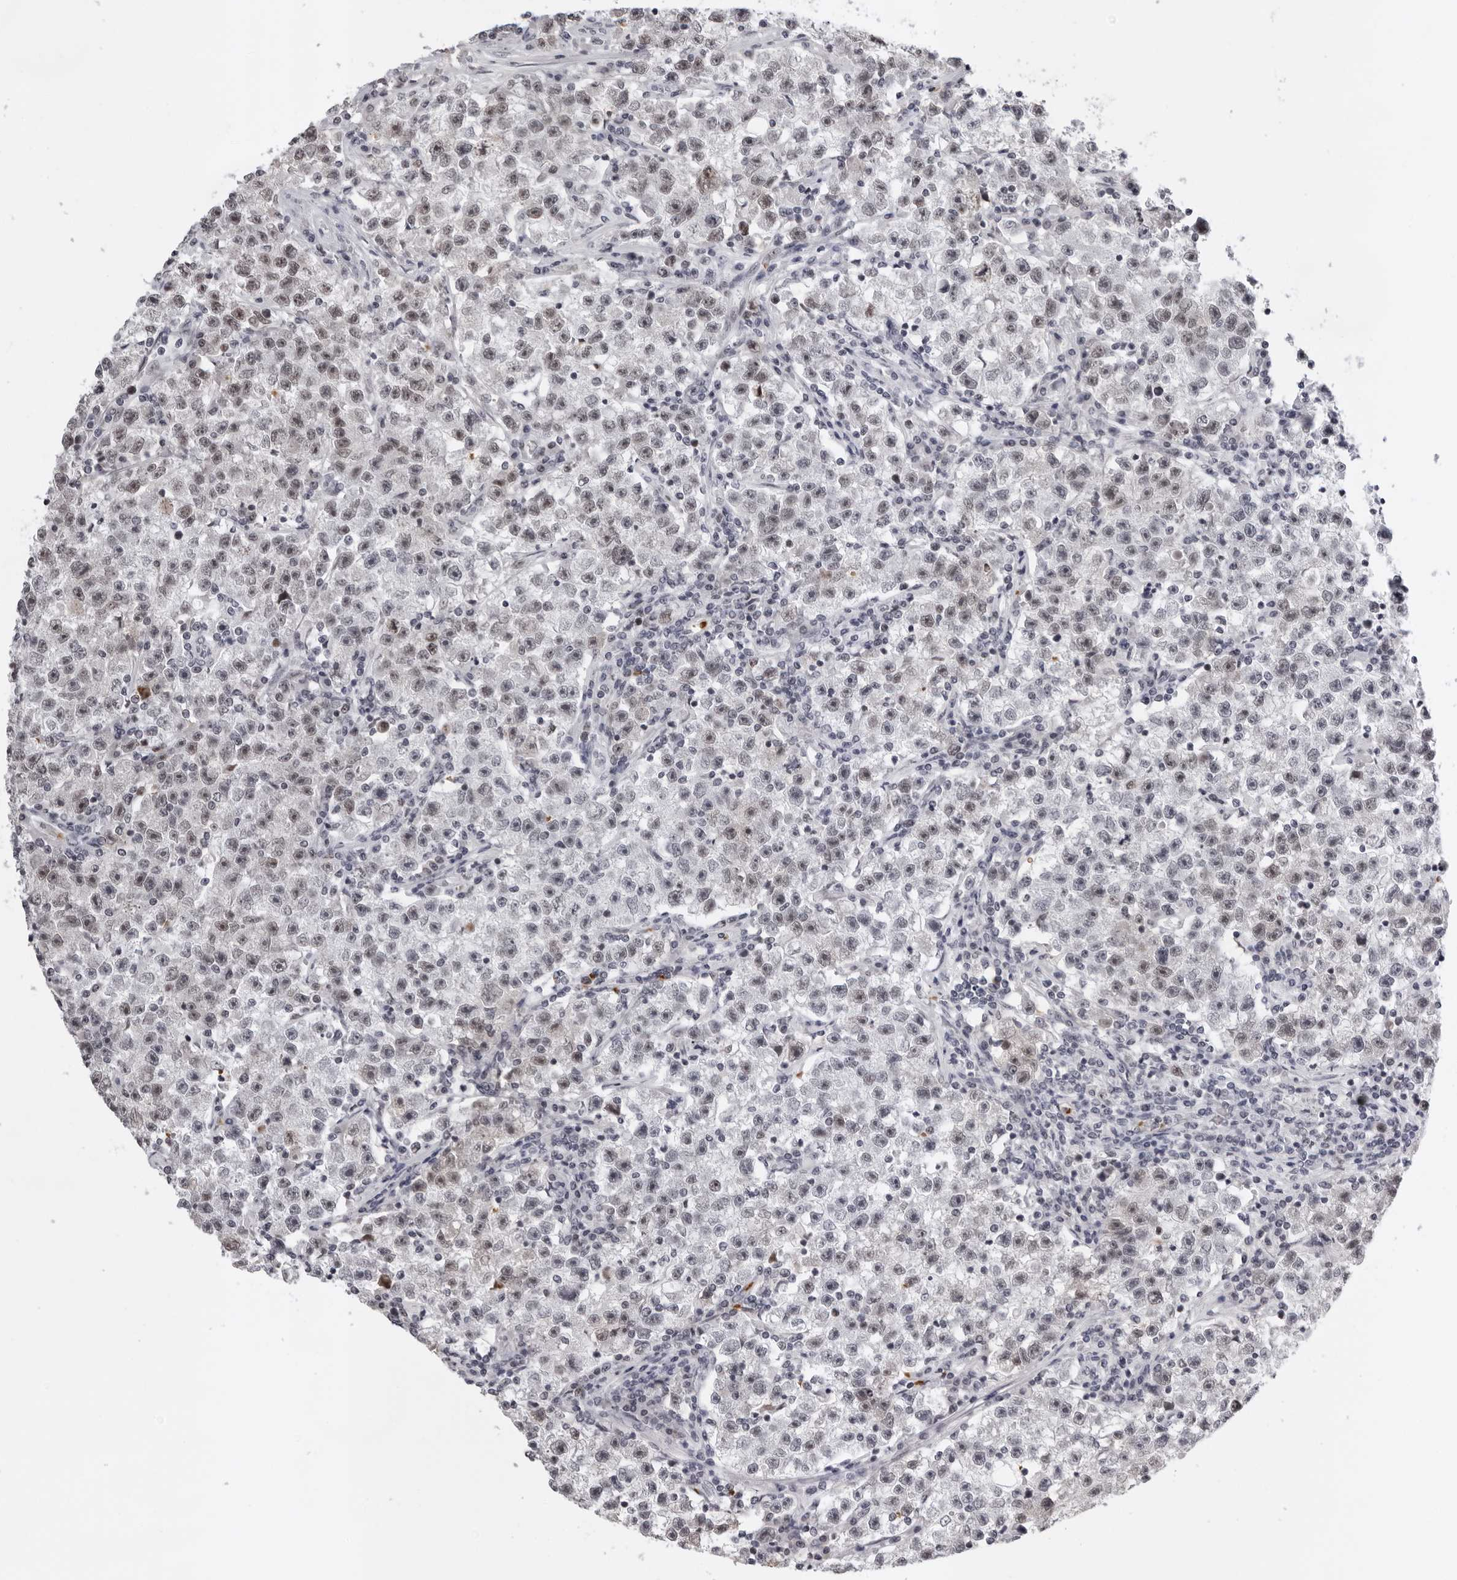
{"staining": {"intensity": "weak", "quantity": ">75%", "location": "nuclear"}, "tissue": "testis cancer", "cell_type": "Tumor cells", "image_type": "cancer", "snomed": [{"axis": "morphology", "description": "Seminoma, NOS"}, {"axis": "topography", "description": "Testis"}], "caption": "Immunohistochemistry (IHC) of human seminoma (testis) displays low levels of weak nuclear positivity in approximately >75% of tumor cells.", "gene": "USP1", "patient": {"sex": "male", "age": 22}}